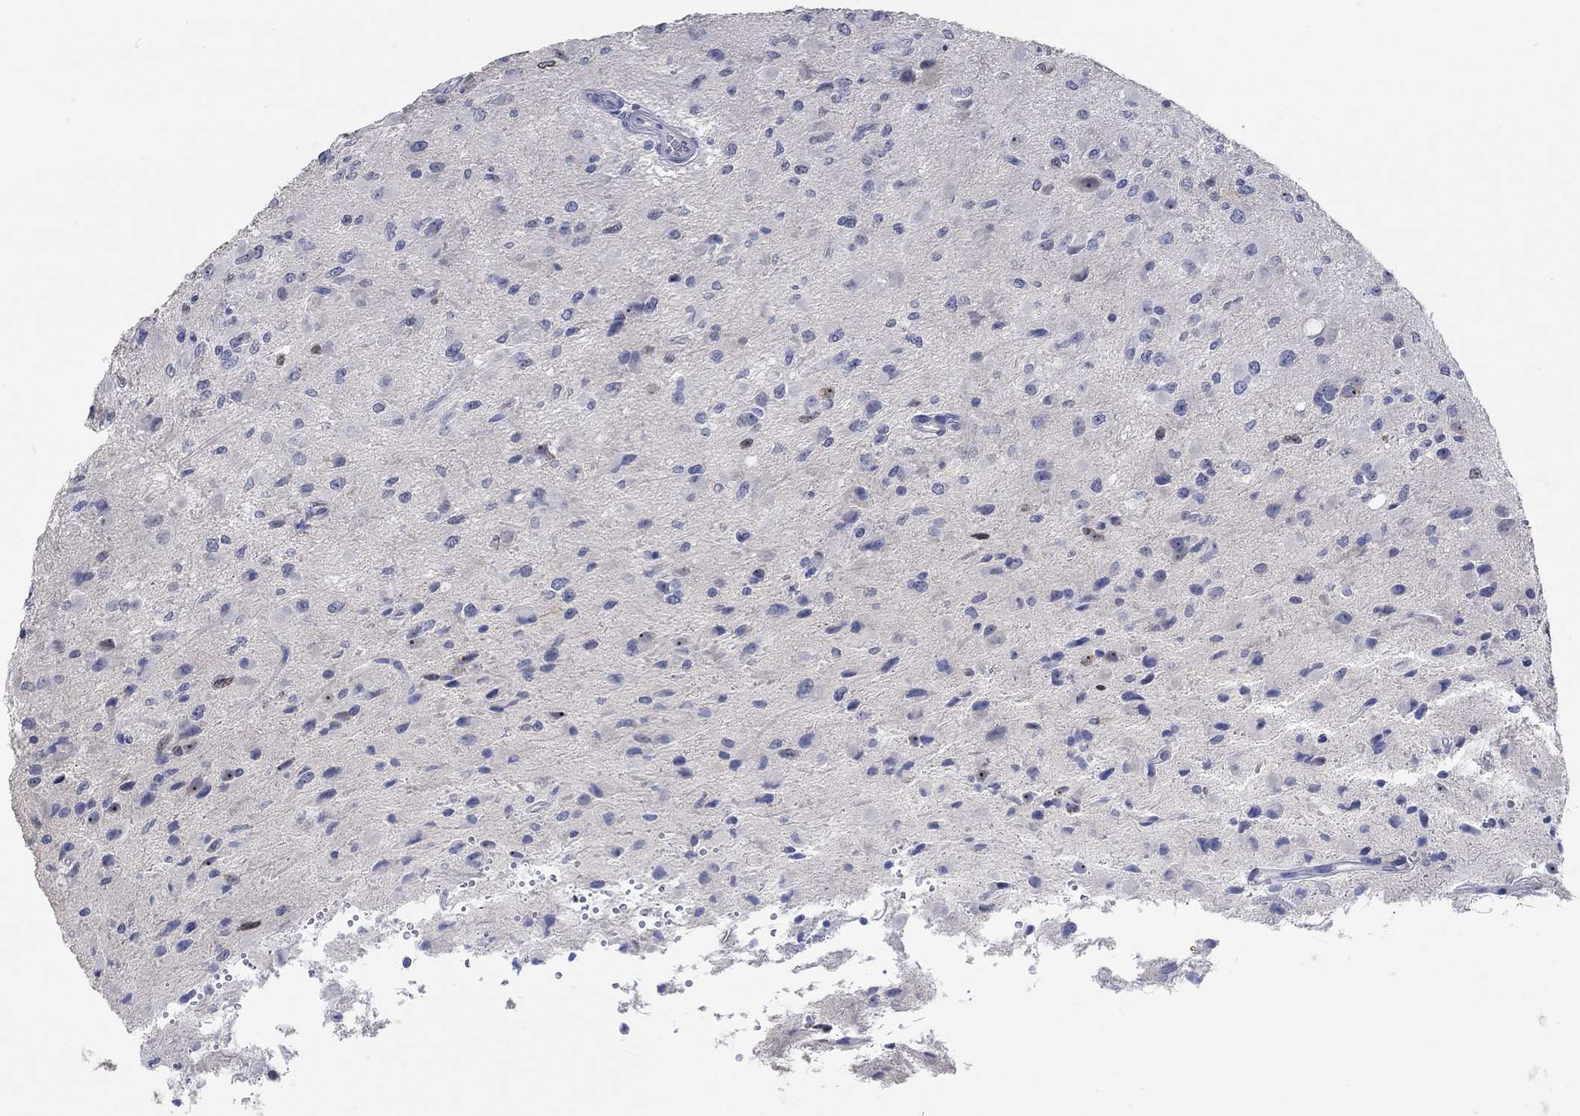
{"staining": {"intensity": "negative", "quantity": "none", "location": "none"}, "tissue": "glioma", "cell_type": "Tumor cells", "image_type": "cancer", "snomed": [{"axis": "morphology", "description": "Glioma, malignant, High grade"}, {"axis": "topography", "description": "Cerebral cortex"}], "caption": "High-grade glioma (malignant) was stained to show a protein in brown. There is no significant staining in tumor cells. The staining was performed using DAB (3,3'-diaminobenzidine) to visualize the protein expression in brown, while the nuclei were stained in blue with hematoxylin (Magnification: 20x).", "gene": "PNMA5", "patient": {"sex": "male", "age": 35}}